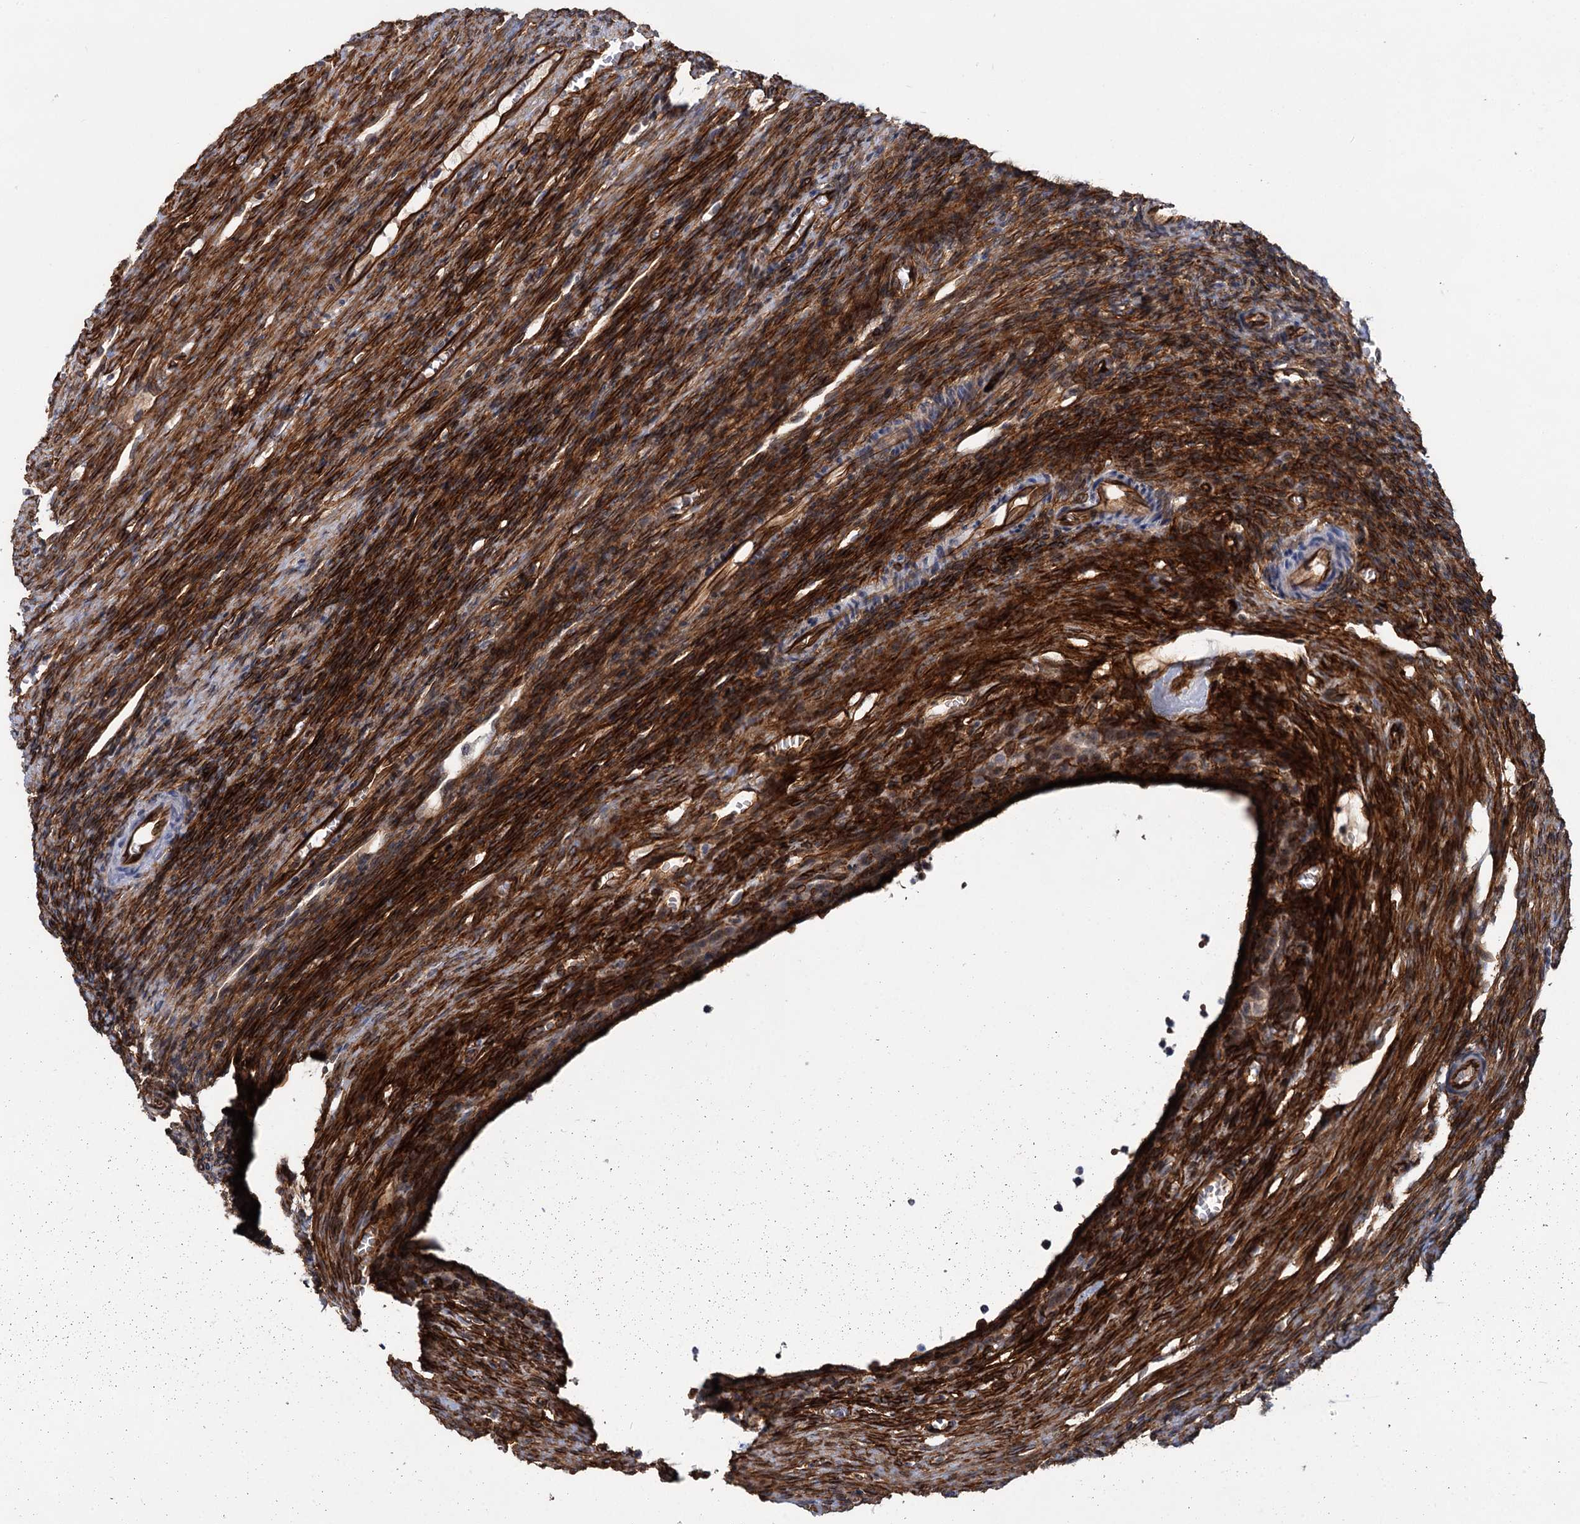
{"staining": {"intensity": "strong", "quantity": ">75%", "location": "cytoplasmic/membranous"}, "tissue": "ovary", "cell_type": "Ovarian stroma cells", "image_type": "normal", "snomed": [{"axis": "morphology", "description": "Normal tissue, NOS"}, {"axis": "topography", "description": "Ovary"}], "caption": "Immunohistochemical staining of normal human ovary displays strong cytoplasmic/membranous protein expression in about >75% of ovarian stroma cells. The protein is shown in brown color, while the nuclei are stained blue.", "gene": "ABLIM1", "patient": {"sex": "female", "age": 27}}